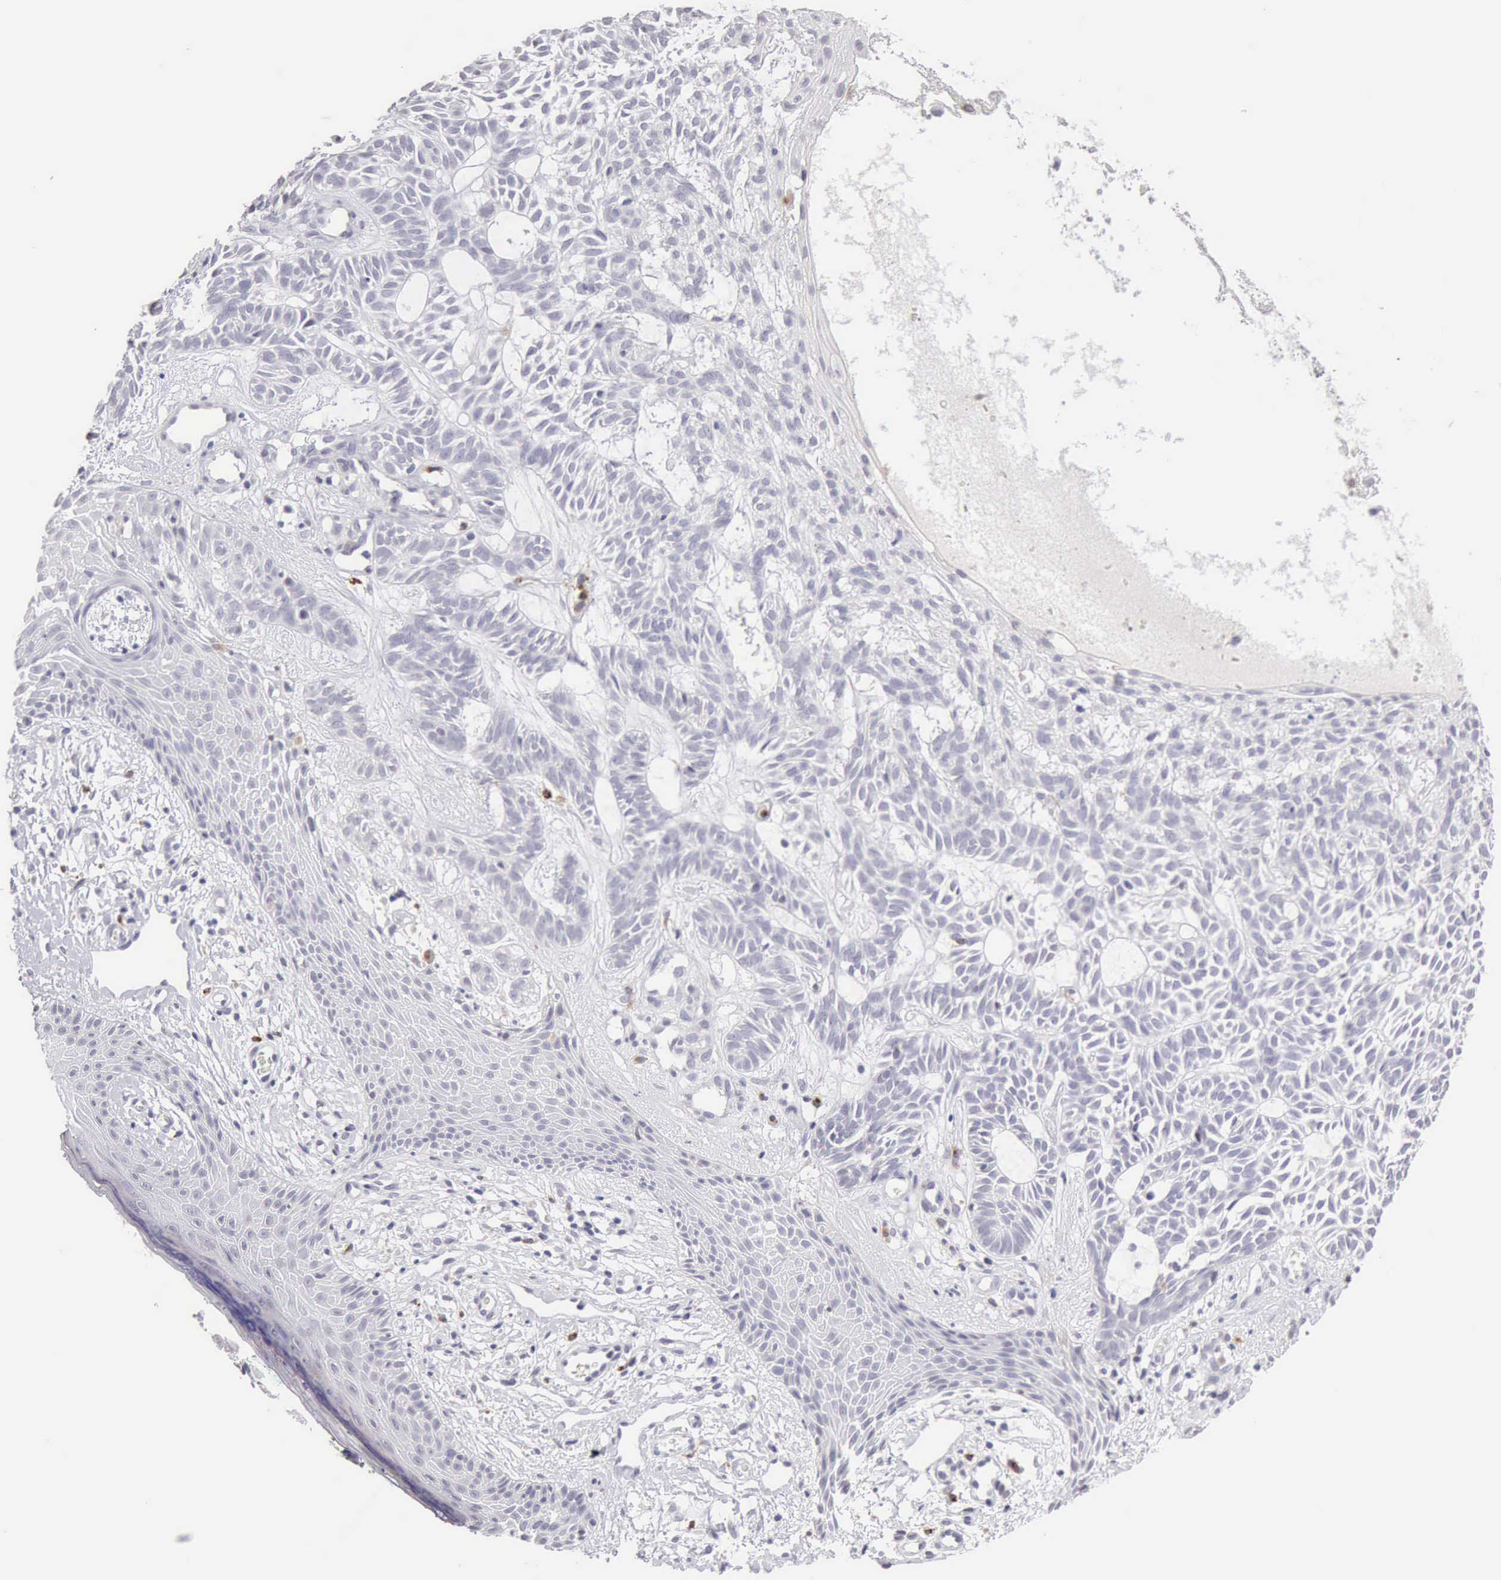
{"staining": {"intensity": "negative", "quantity": "none", "location": "none"}, "tissue": "skin cancer", "cell_type": "Tumor cells", "image_type": "cancer", "snomed": [{"axis": "morphology", "description": "Basal cell carcinoma"}, {"axis": "topography", "description": "Skin"}], "caption": "There is no significant positivity in tumor cells of basal cell carcinoma (skin).", "gene": "RNASE1", "patient": {"sex": "male", "age": 75}}